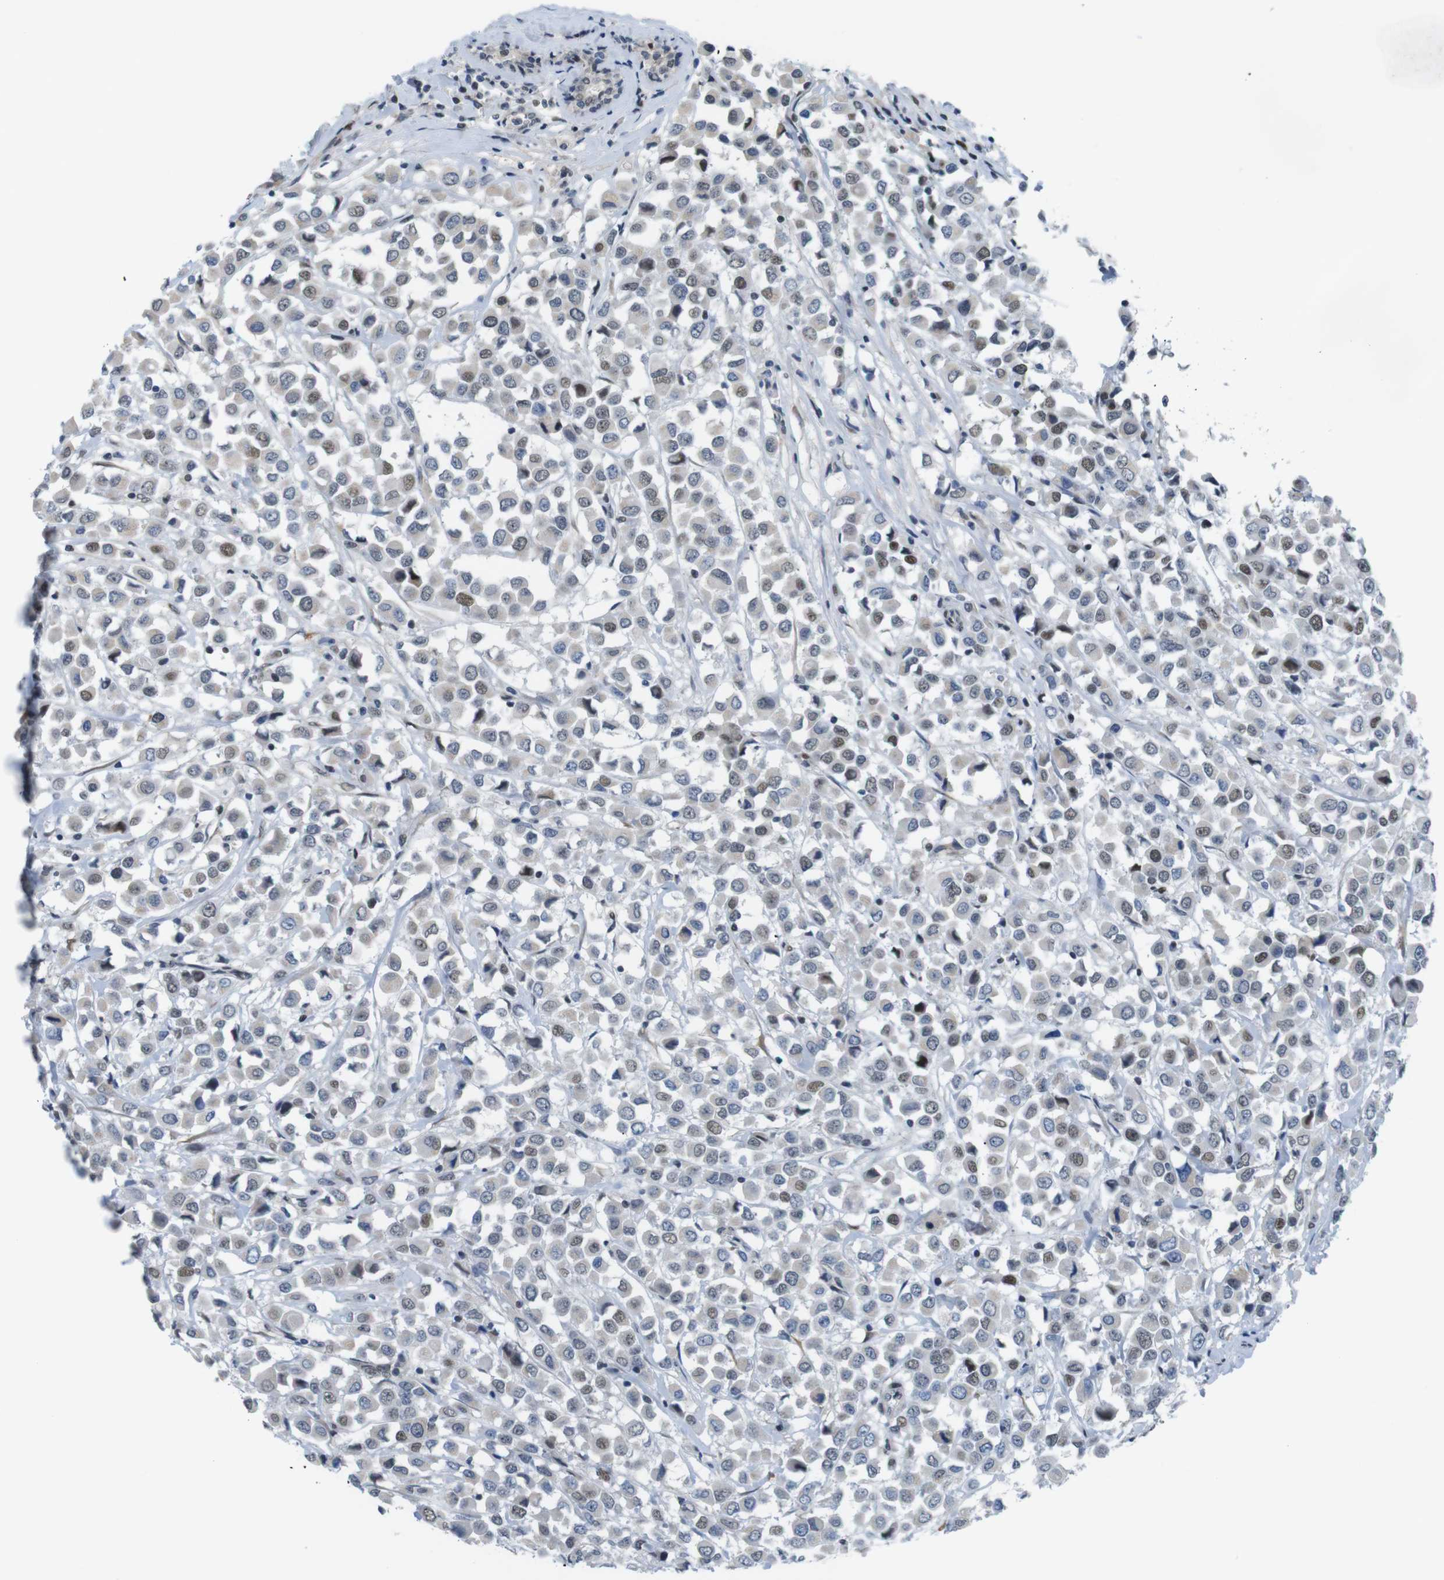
{"staining": {"intensity": "weak", "quantity": "25%-75%", "location": "nuclear"}, "tissue": "breast cancer", "cell_type": "Tumor cells", "image_type": "cancer", "snomed": [{"axis": "morphology", "description": "Duct carcinoma"}, {"axis": "topography", "description": "Breast"}], "caption": "There is low levels of weak nuclear expression in tumor cells of breast invasive ductal carcinoma, as demonstrated by immunohistochemical staining (brown color).", "gene": "SMCO2", "patient": {"sex": "female", "age": 61}}